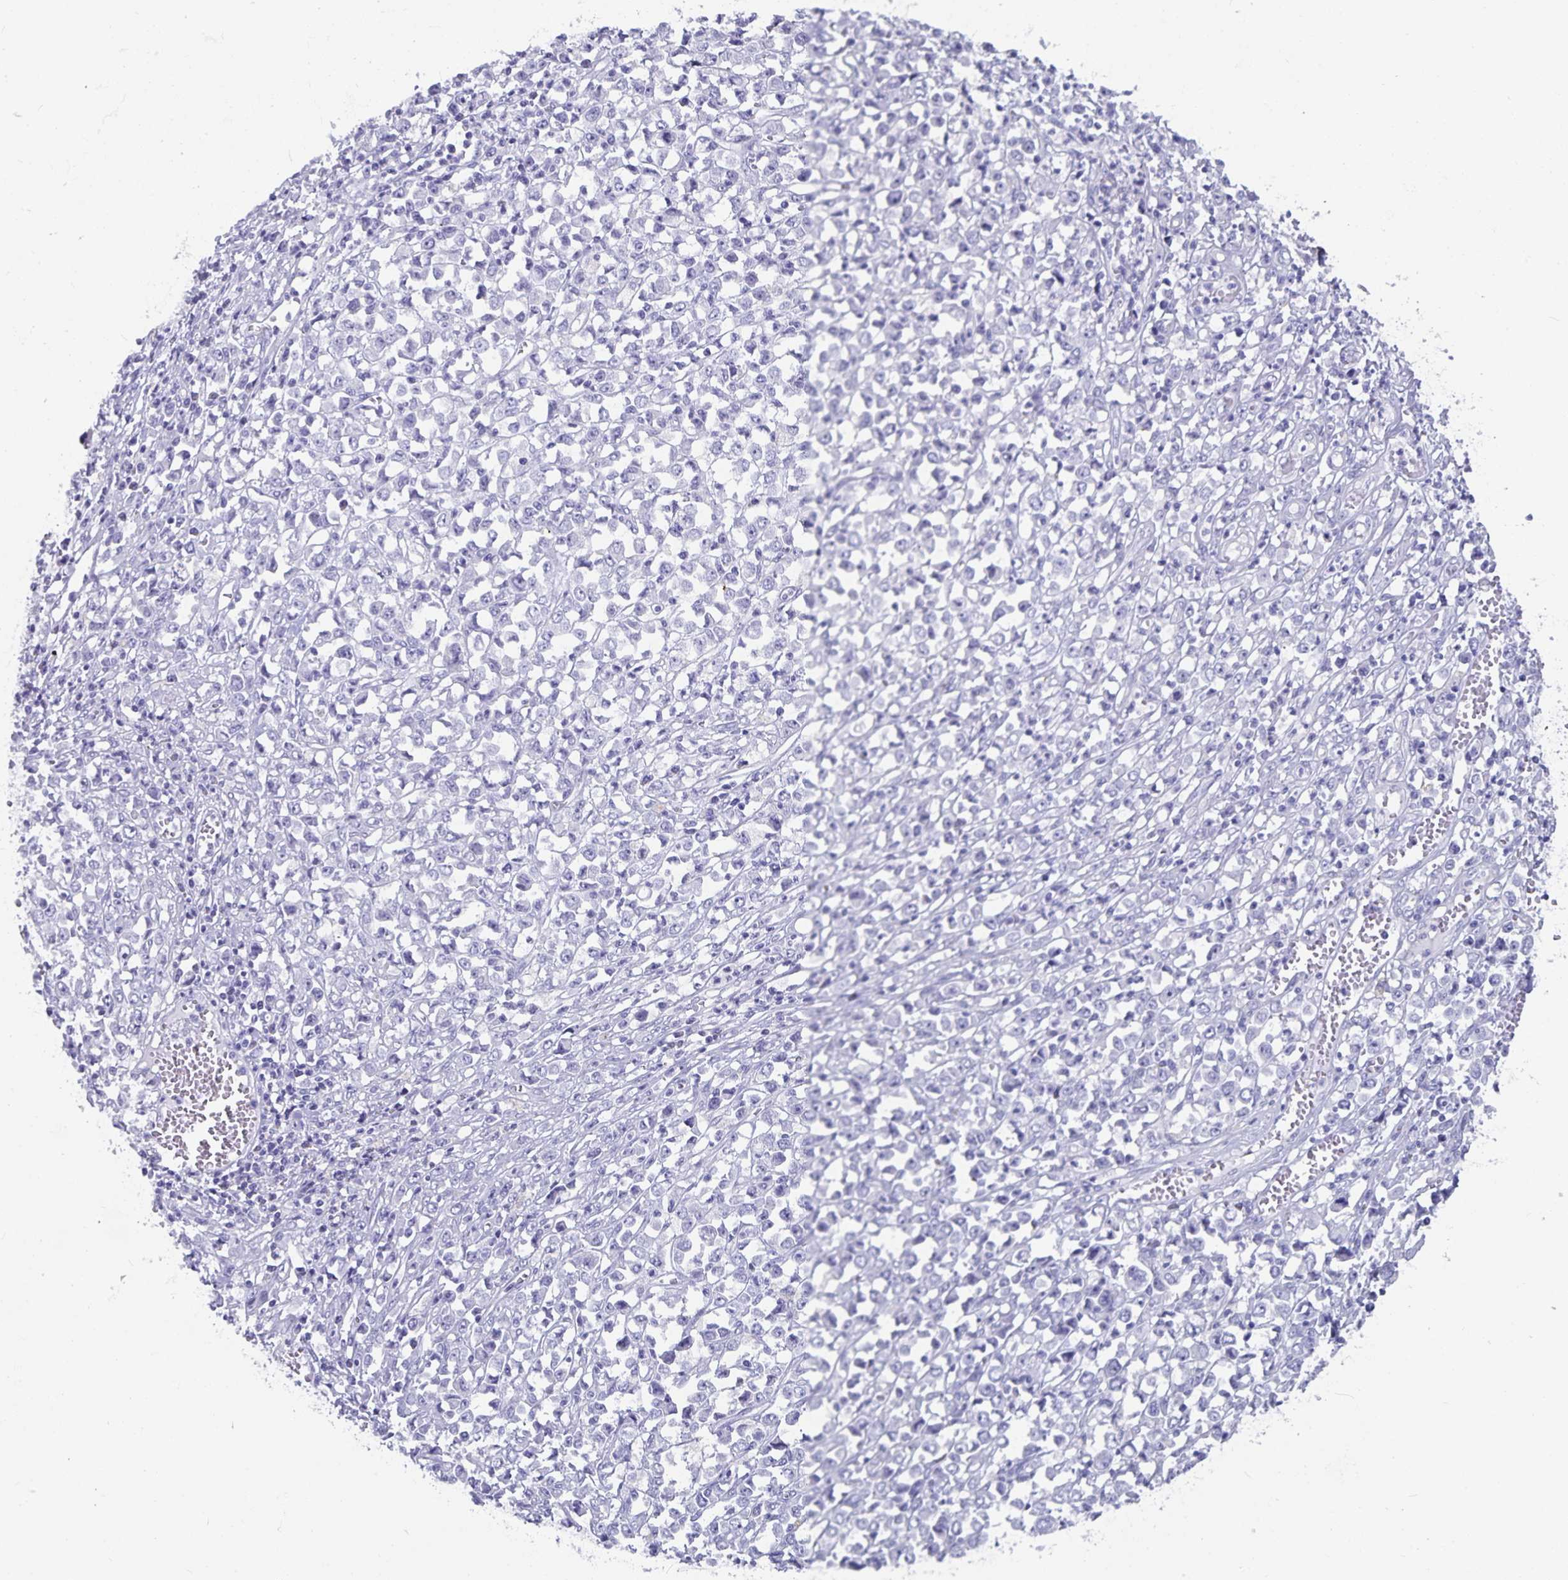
{"staining": {"intensity": "negative", "quantity": "none", "location": "none"}, "tissue": "stomach cancer", "cell_type": "Tumor cells", "image_type": "cancer", "snomed": [{"axis": "morphology", "description": "Adenocarcinoma, NOS"}, {"axis": "topography", "description": "Stomach, upper"}], "caption": "High magnification brightfield microscopy of stomach adenocarcinoma stained with DAB (3,3'-diaminobenzidine) (brown) and counterstained with hematoxylin (blue): tumor cells show no significant staining.", "gene": "PLAC1", "patient": {"sex": "male", "age": 70}}